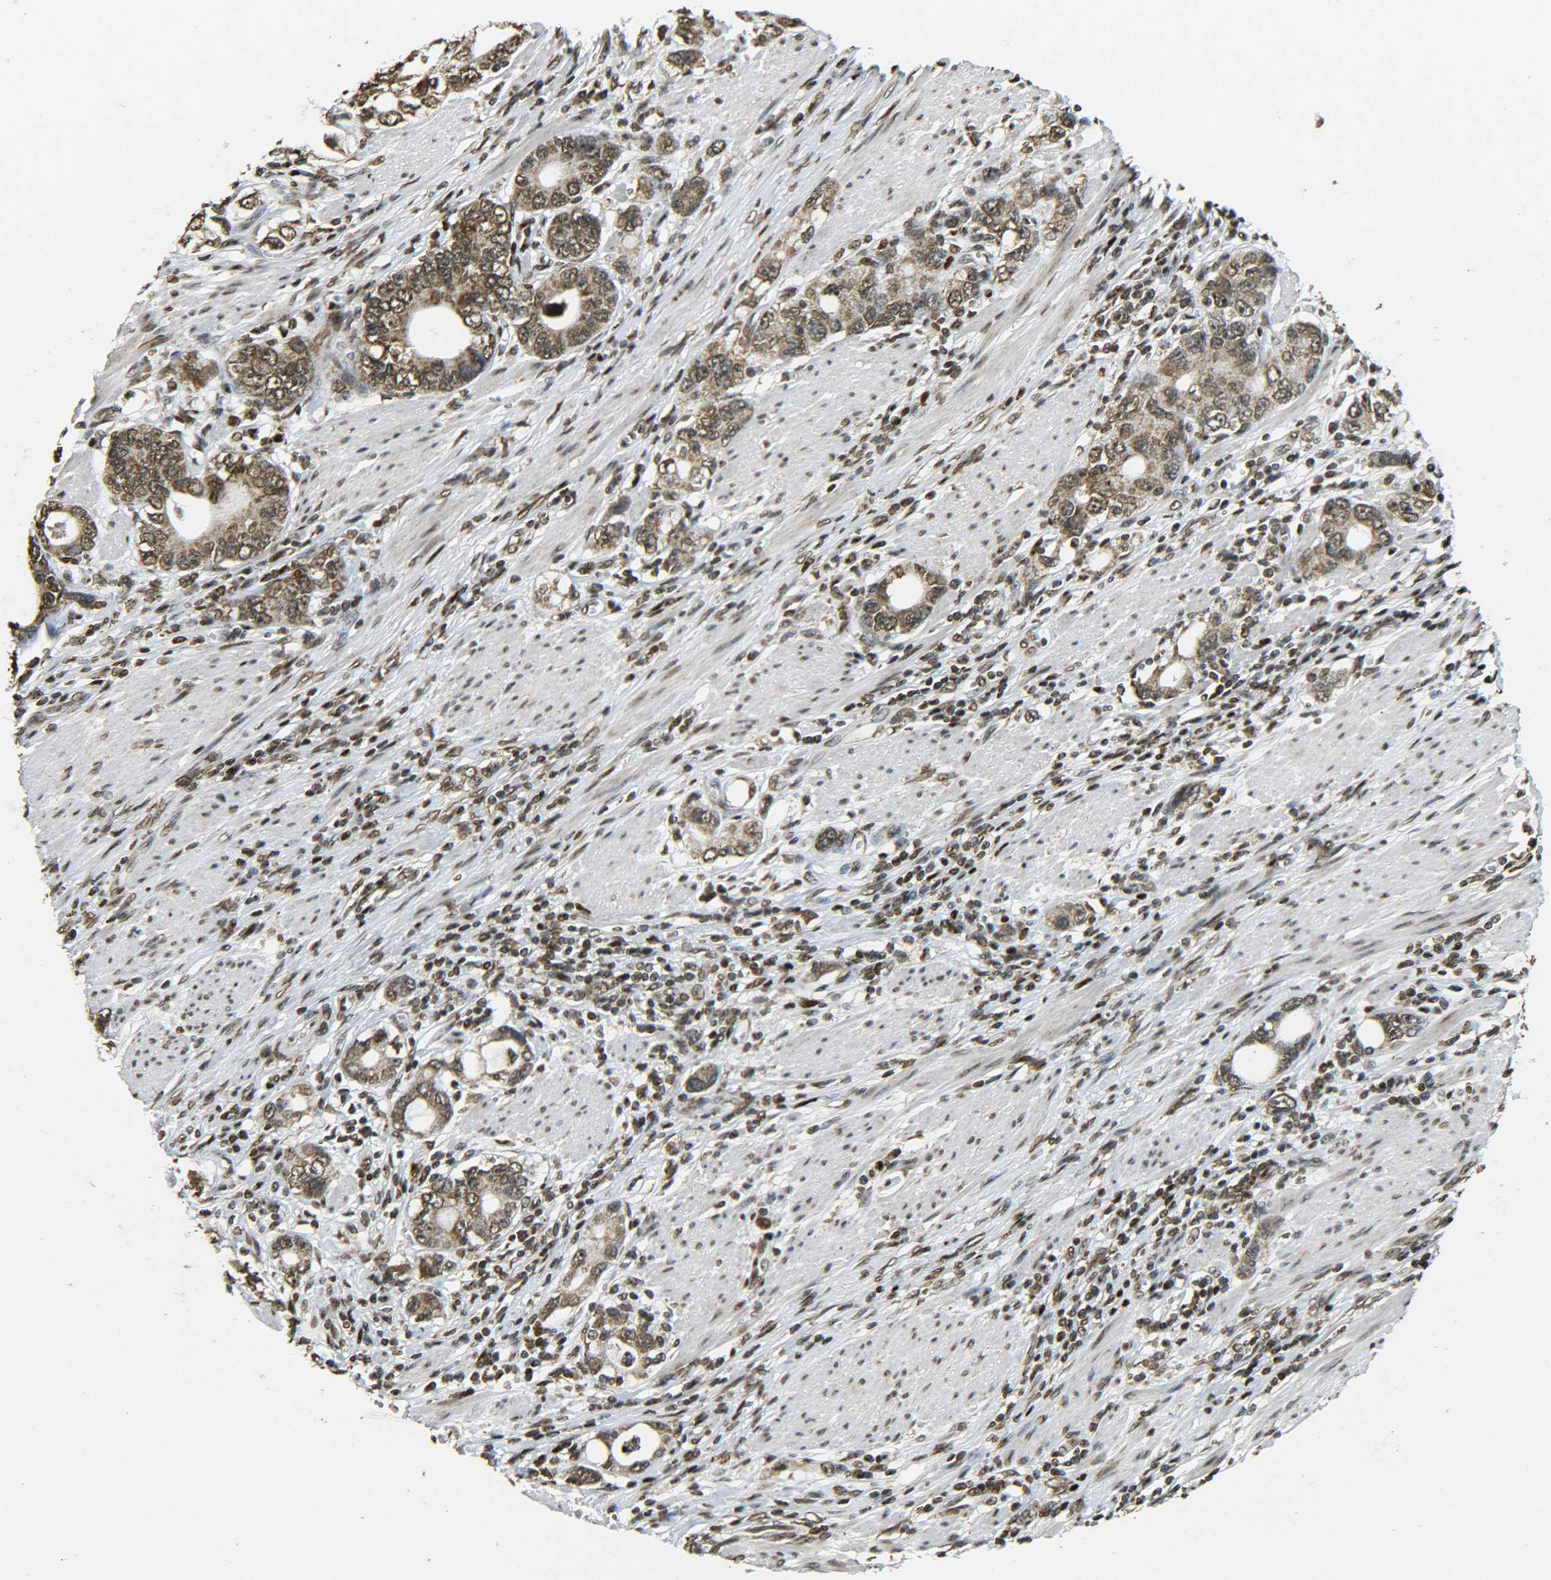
{"staining": {"intensity": "moderate", "quantity": ">75%", "location": "cytoplasmic/membranous,nuclear"}, "tissue": "stomach cancer", "cell_type": "Tumor cells", "image_type": "cancer", "snomed": [{"axis": "morphology", "description": "Adenocarcinoma, NOS"}, {"axis": "topography", "description": "Stomach, lower"}], "caption": "A medium amount of moderate cytoplasmic/membranous and nuclear expression is identified in approximately >75% of tumor cells in adenocarcinoma (stomach) tissue. (DAB IHC, brown staining for protein, blue staining for nuclei).", "gene": "NEUROG2", "patient": {"sex": "female", "age": 93}}